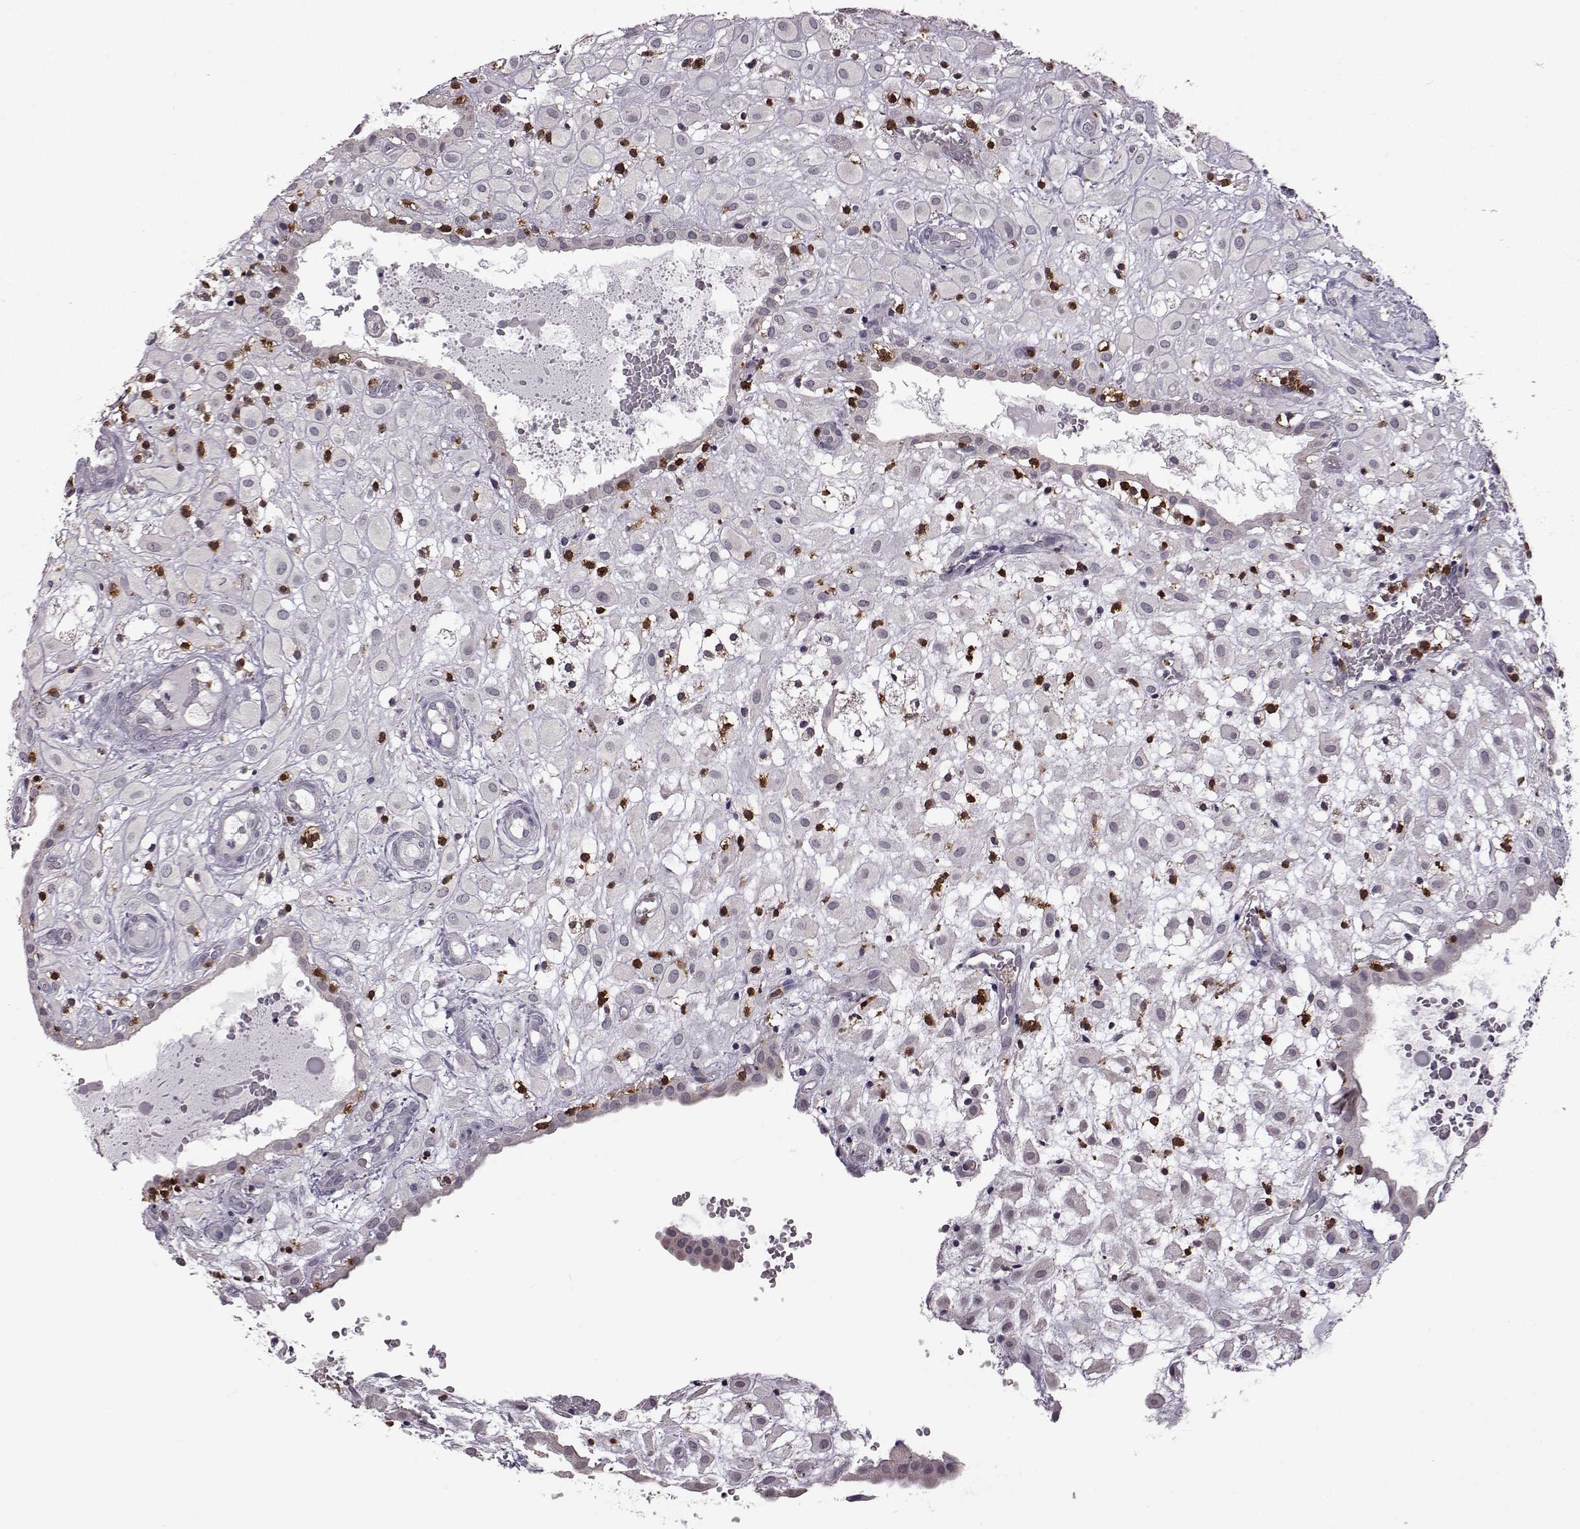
{"staining": {"intensity": "negative", "quantity": "none", "location": "none"}, "tissue": "placenta", "cell_type": "Decidual cells", "image_type": "normal", "snomed": [{"axis": "morphology", "description": "Normal tissue, NOS"}, {"axis": "topography", "description": "Placenta"}], "caption": "This is an IHC image of benign human placenta. There is no expression in decidual cells.", "gene": "DOK2", "patient": {"sex": "female", "age": 24}}